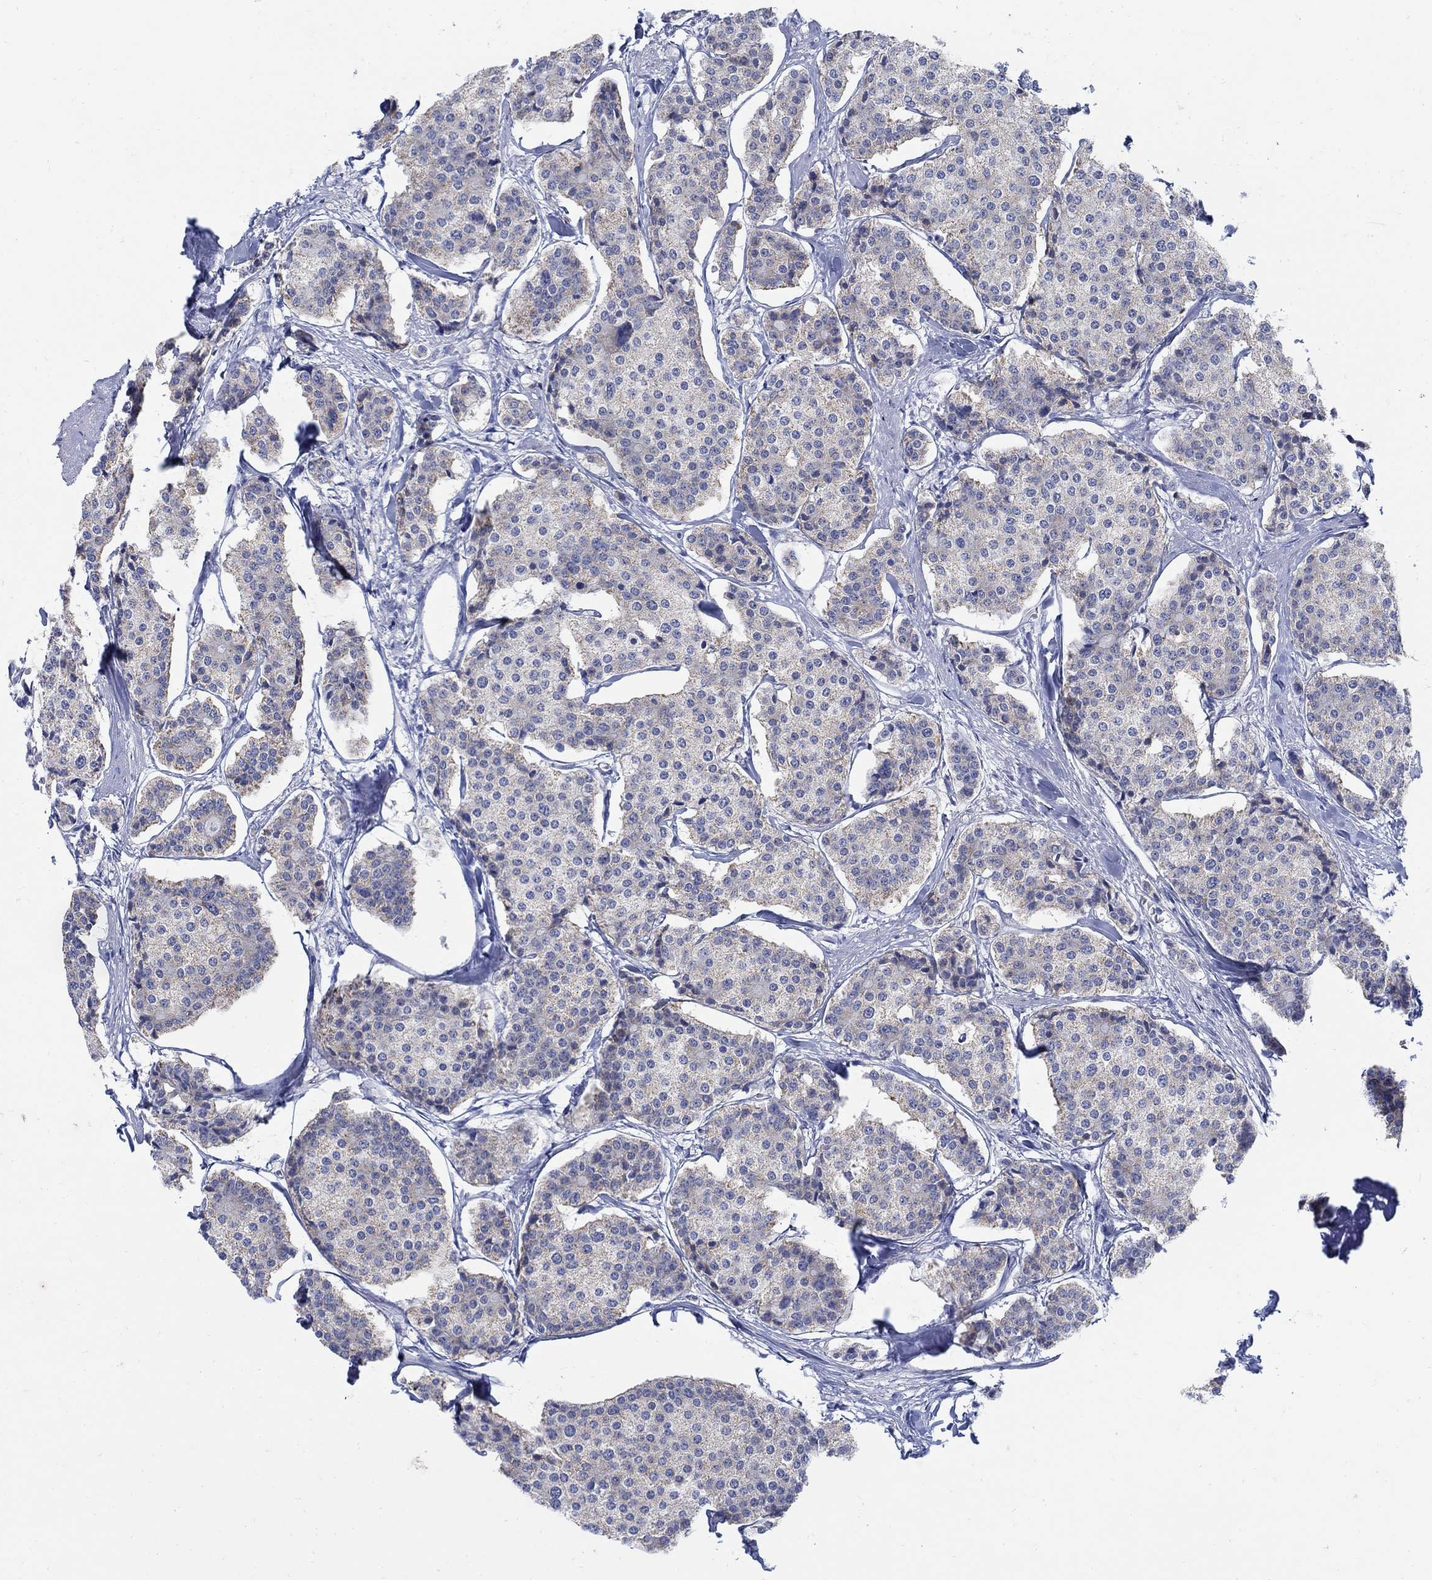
{"staining": {"intensity": "negative", "quantity": "none", "location": "none"}, "tissue": "carcinoid", "cell_type": "Tumor cells", "image_type": "cancer", "snomed": [{"axis": "morphology", "description": "Carcinoid, malignant, NOS"}, {"axis": "topography", "description": "Small intestine"}], "caption": "Immunohistochemistry of carcinoid shows no staining in tumor cells. (Brightfield microscopy of DAB immunohistochemistry at high magnification).", "gene": "ZDHHC14", "patient": {"sex": "female", "age": 65}}